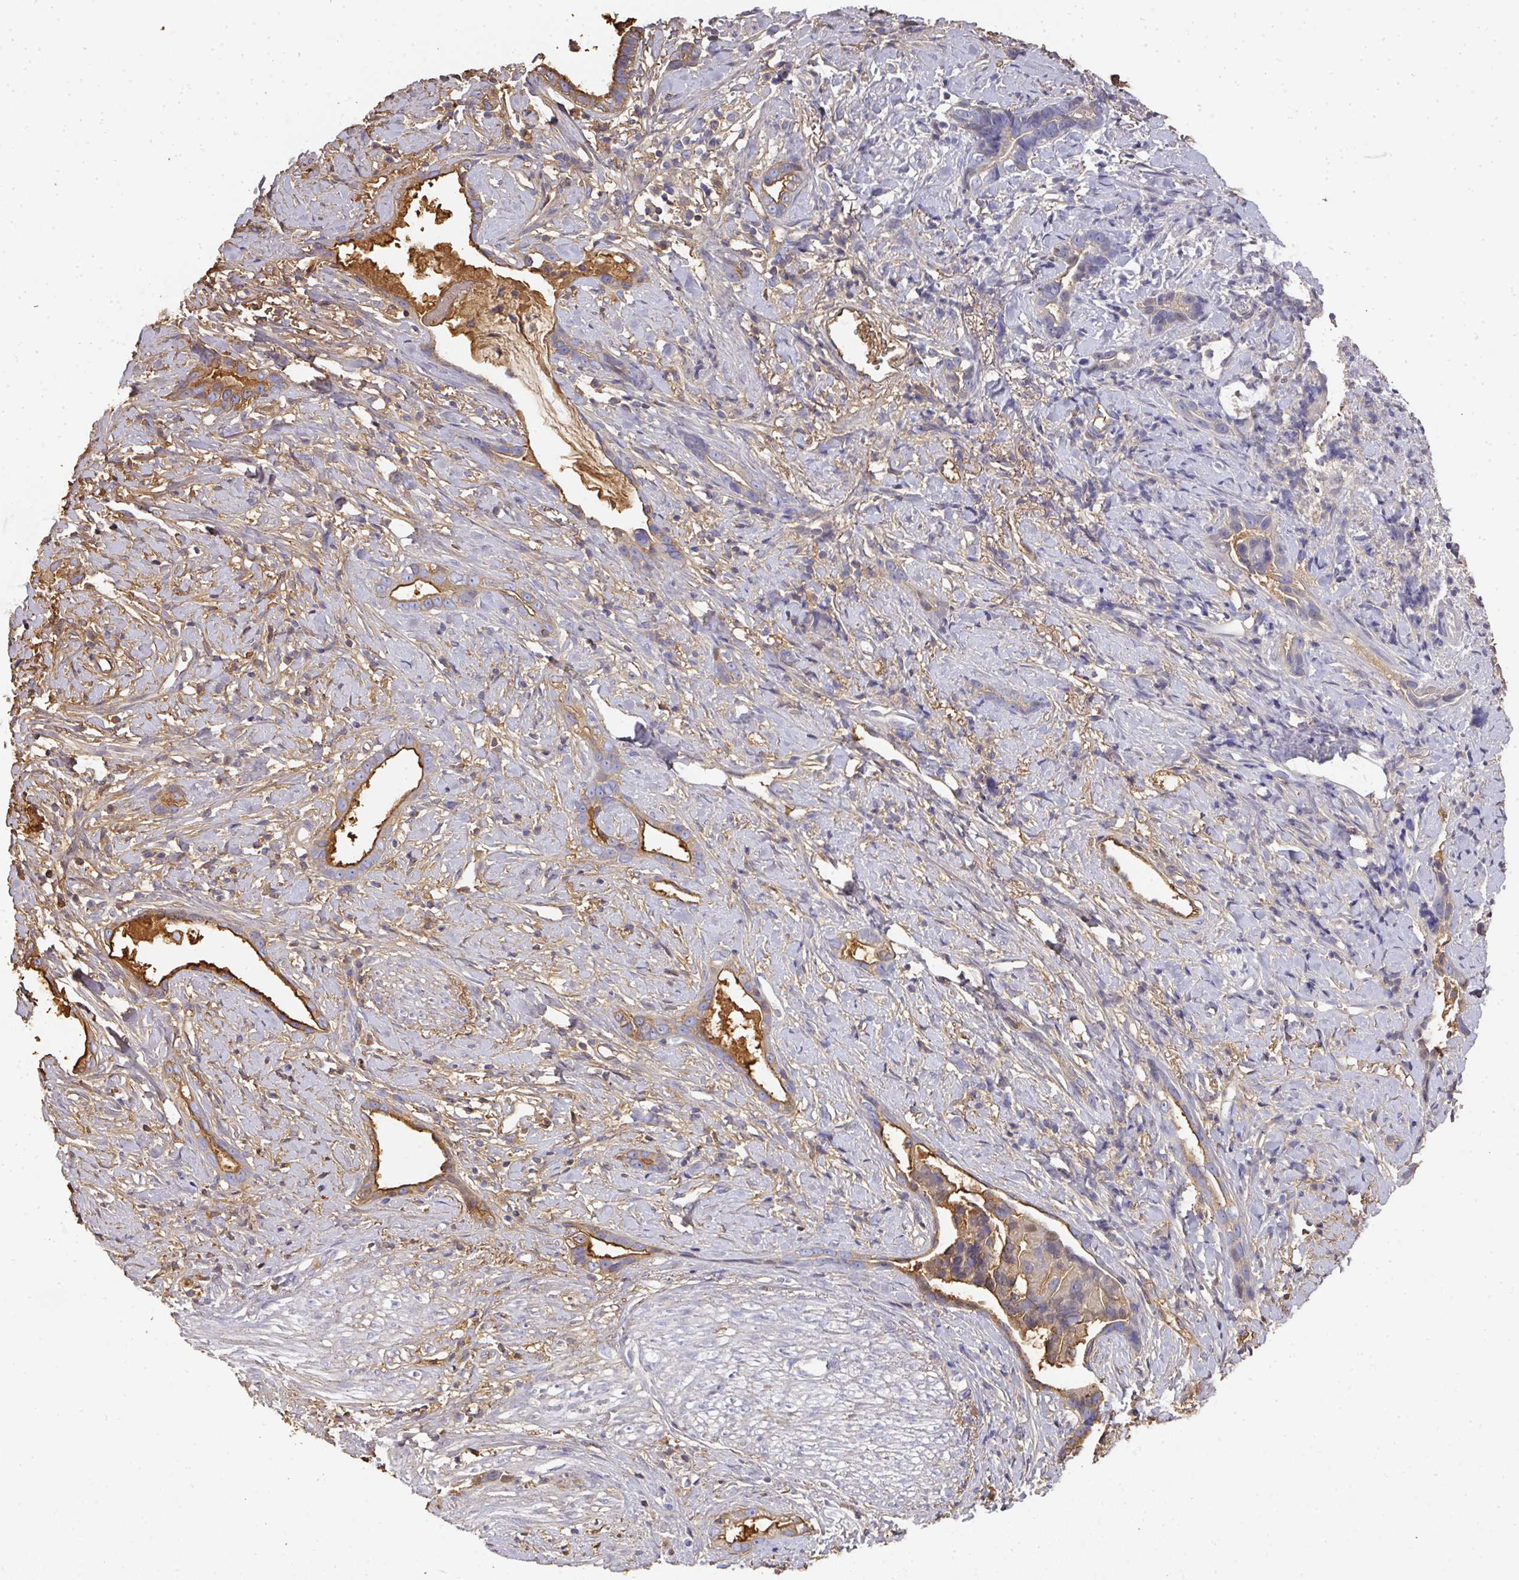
{"staining": {"intensity": "moderate", "quantity": "25%-75%", "location": "cytoplasmic/membranous"}, "tissue": "stomach cancer", "cell_type": "Tumor cells", "image_type": "cancer", "snomed": [{"axis": "morphology", "description": "Adenocarcinoma, NOS"}, {"axis": "topography", "description": "Stomach"}], "caption": "This is an image of IHC staining of adenocarcinoma (stomach), which shows moderate positivity in the cytoplasmic/membranous of tumor cells.", "gene": "ALB", "patient": {"sex": "male", "age": 55}}